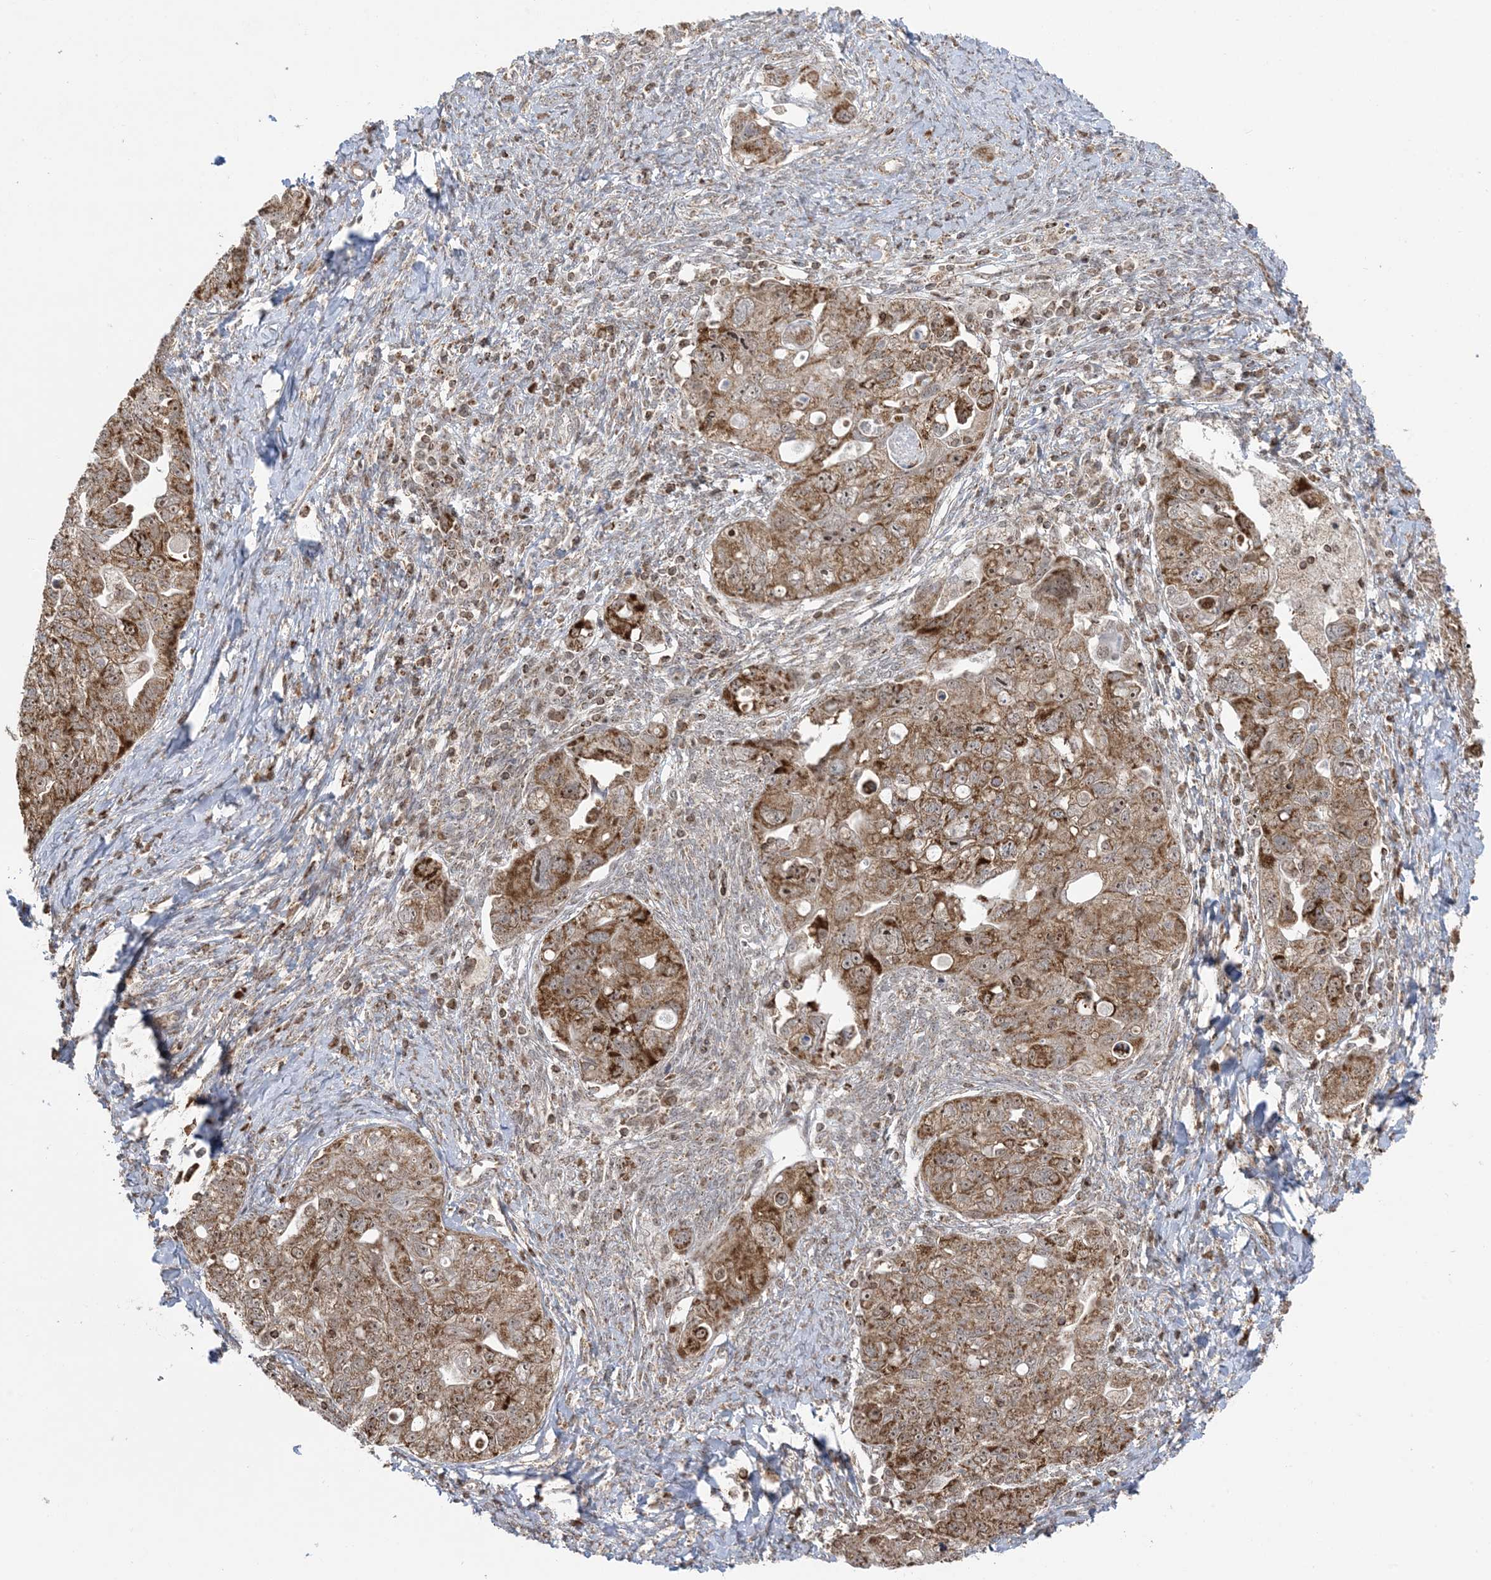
{"staining": {"intensity": "moderate", "quantity": ">75%", "location": "cytoplasmic/membranous,nuclear"}, "tissue": "ovarian cancer", "cell_type": "Tumor cells", "image_type": "cancer", "snomed": [{"axis": "morphology", "description": "Carcinoma, NOS"}, {"axis": "morphology", "description": "Cystadenocarcinoma, serous, NOS"}, {"axis": "topography", "description": "Ovary"}], "caption": "Protein staining of ovarian cancer tissue demonstrates moderate cytoplasmic/membranous and nuclear positivity in about >75% of tumor cells.", "gene": "MAPKBP1", "patient": {"sex": "female", "age": 69}}